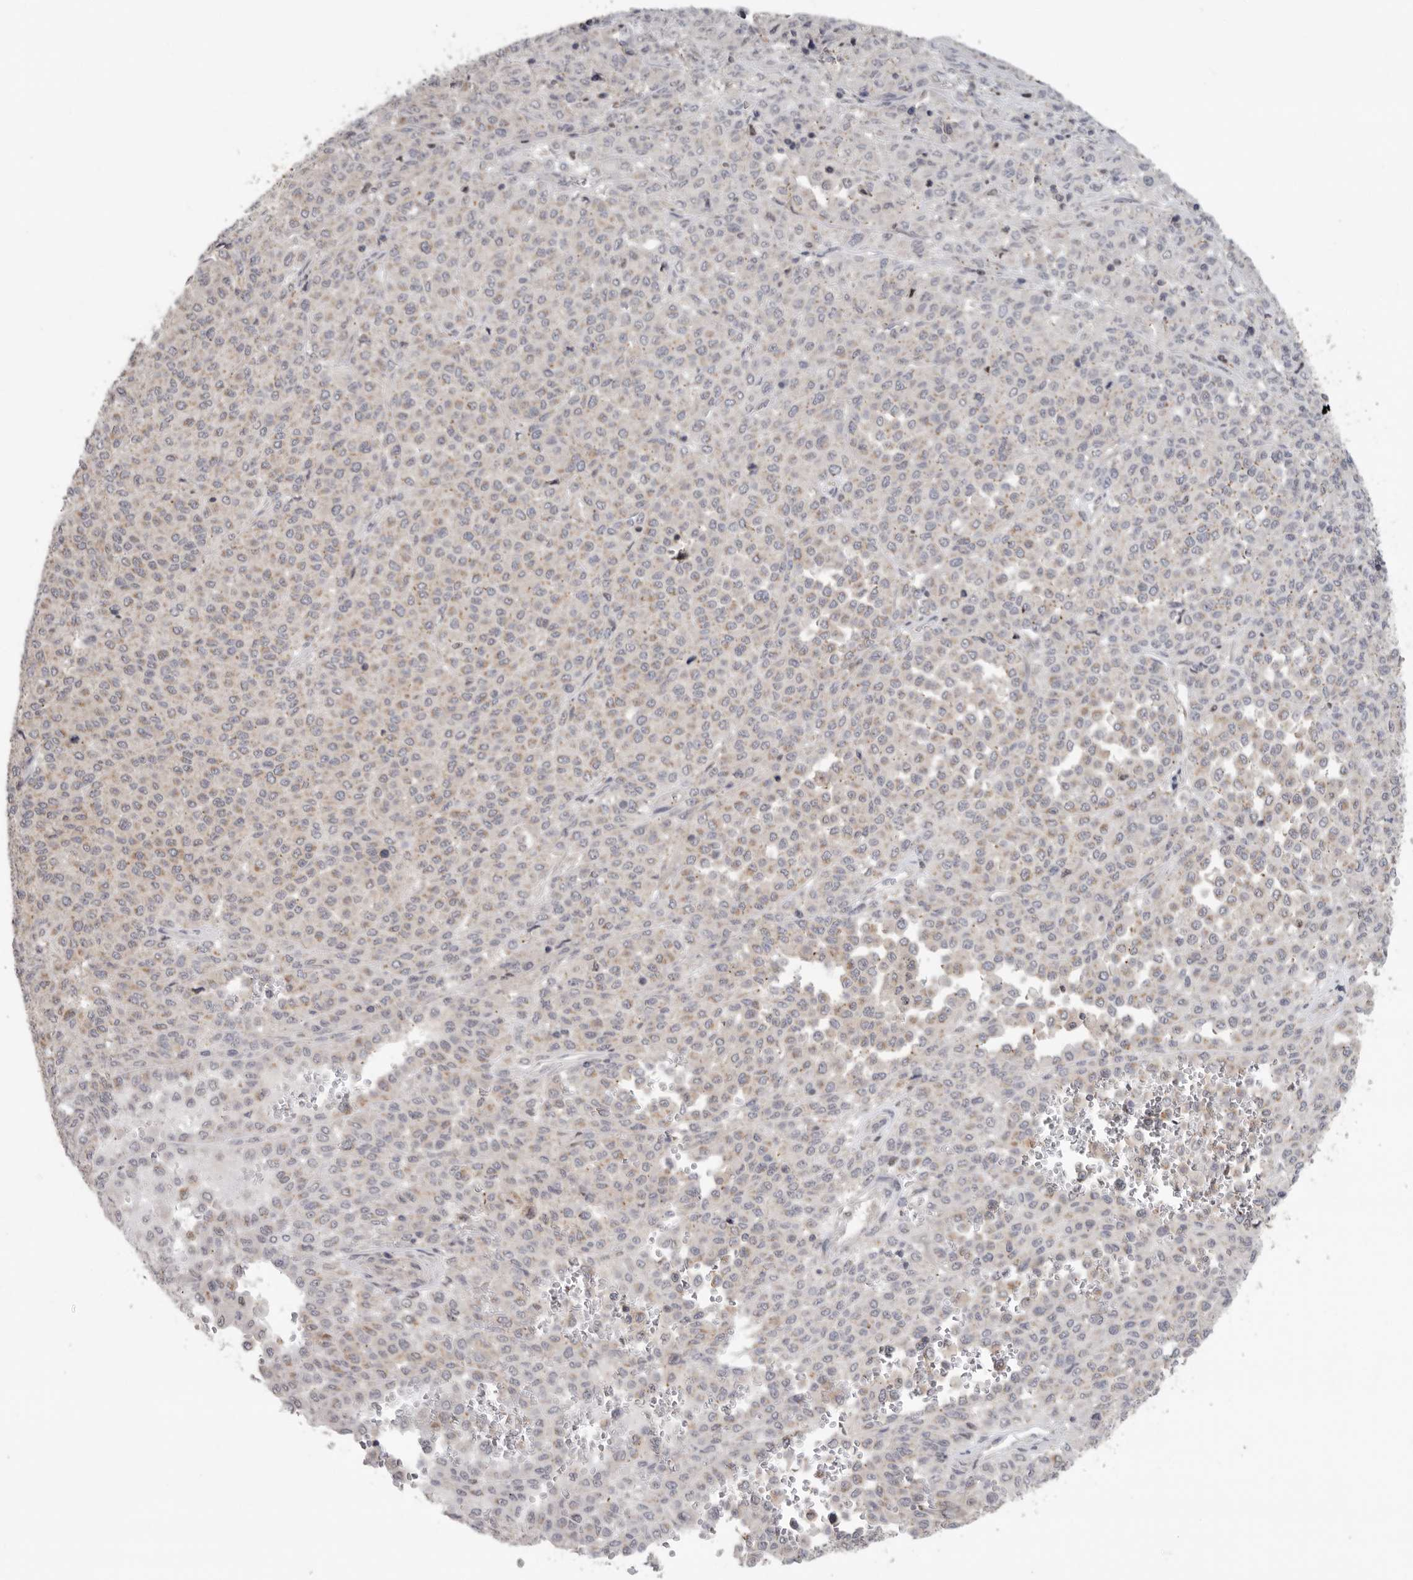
{"staining": {"intensity": "weak", "quantity": "<25%", "location": "cytoplasmic/membranous"}, "tissue": "melanoma", "cell_type": "Tumor cells", "image_type": "cancer", "snomed": [{"axis": "morphology", "description": "Malignant melanoma, Metastatic site"}, {"axis": "topography", "description": "Pancreas"}], "caption": "The image exhibits no staining of tumor cells in malignant melanoma (metastatic site).", "gene": "KLK5", "patient": {"sex": "female", "age": 30}}